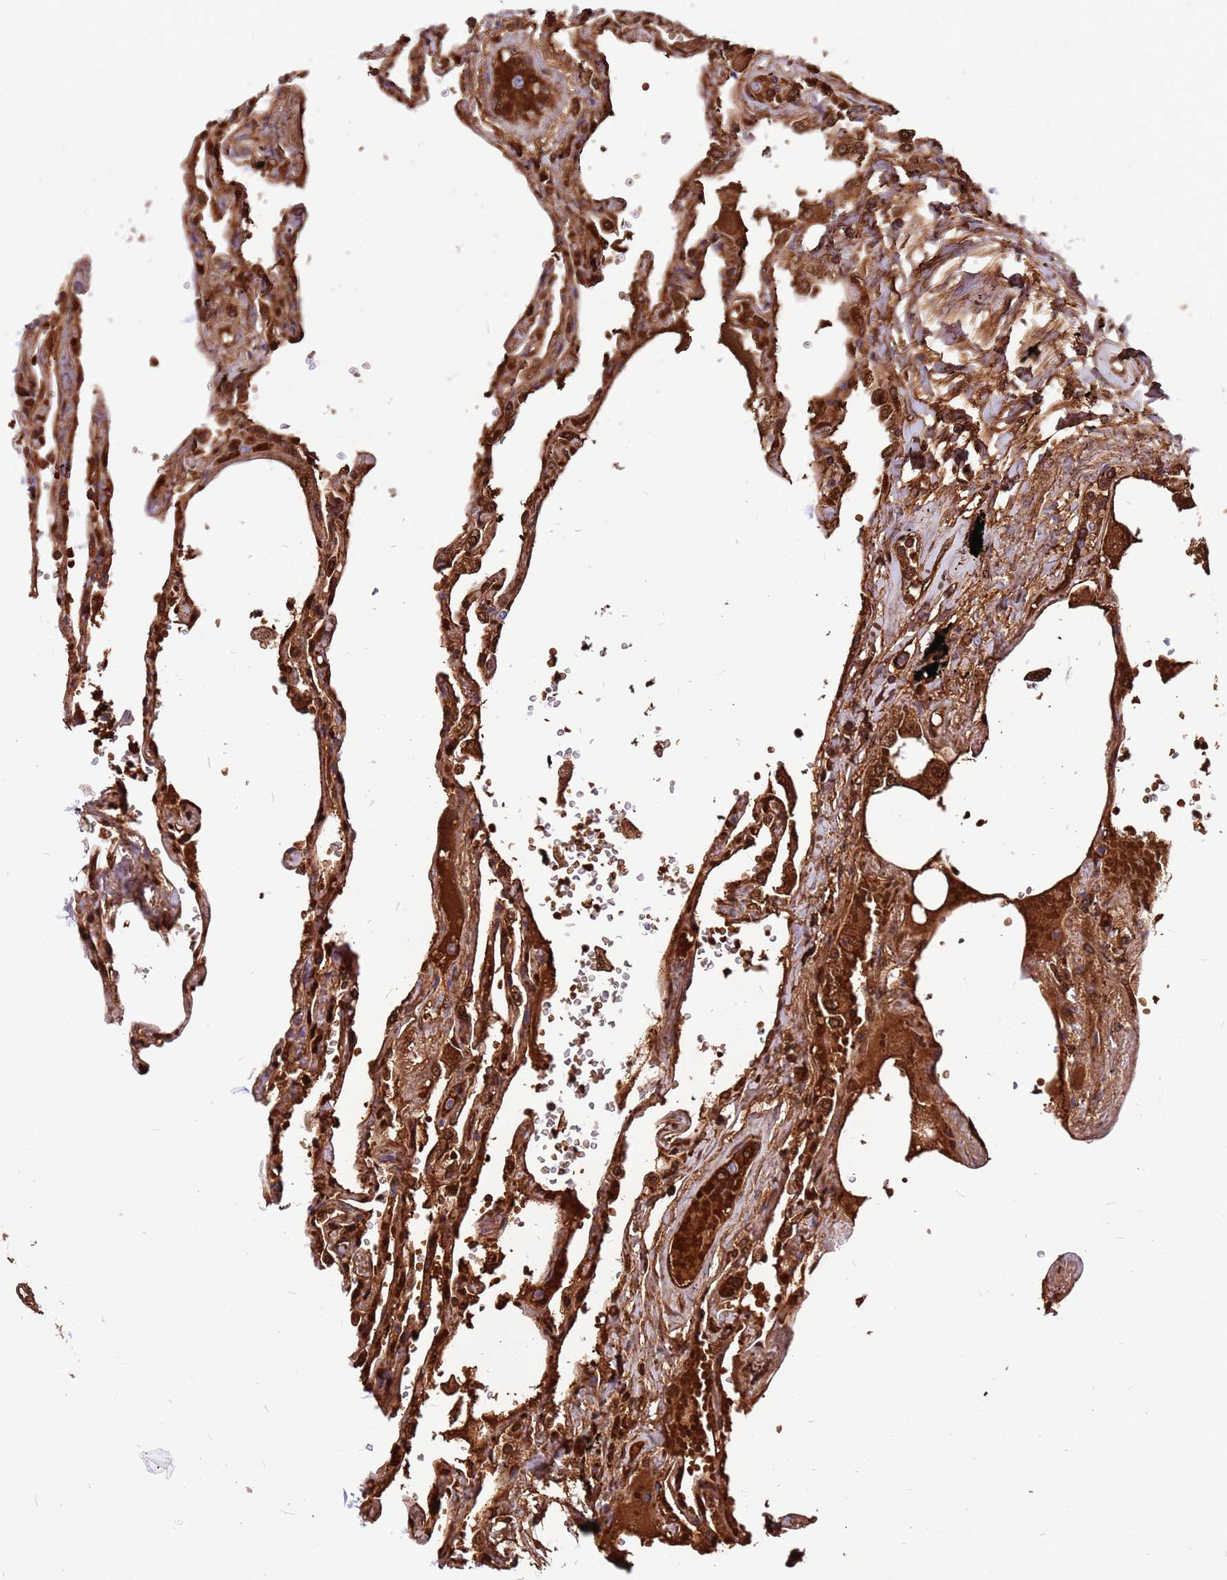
{"staining": {"intensity": "strong", "quantity": "25%-75%", "location": "cytoplasmic/membranous"}, "tissue": "lung", "cell_type": "Alveolar cells", "image_type": "normal", "snomed": [{"axis": "morphology", "description": "Normal tissue, NOS"}, {"axis": "topography", "description": "Lung"}], "caption": "DAB (3,3'-diaminobenzidine) immunohistochemical staining of normal human lung displays strong cytoplasmic/membranous protein expression in about 25%-75% of alveolar cells.", "gene": "ZNF669", "patient": {"sex": "female", "age": 67}}